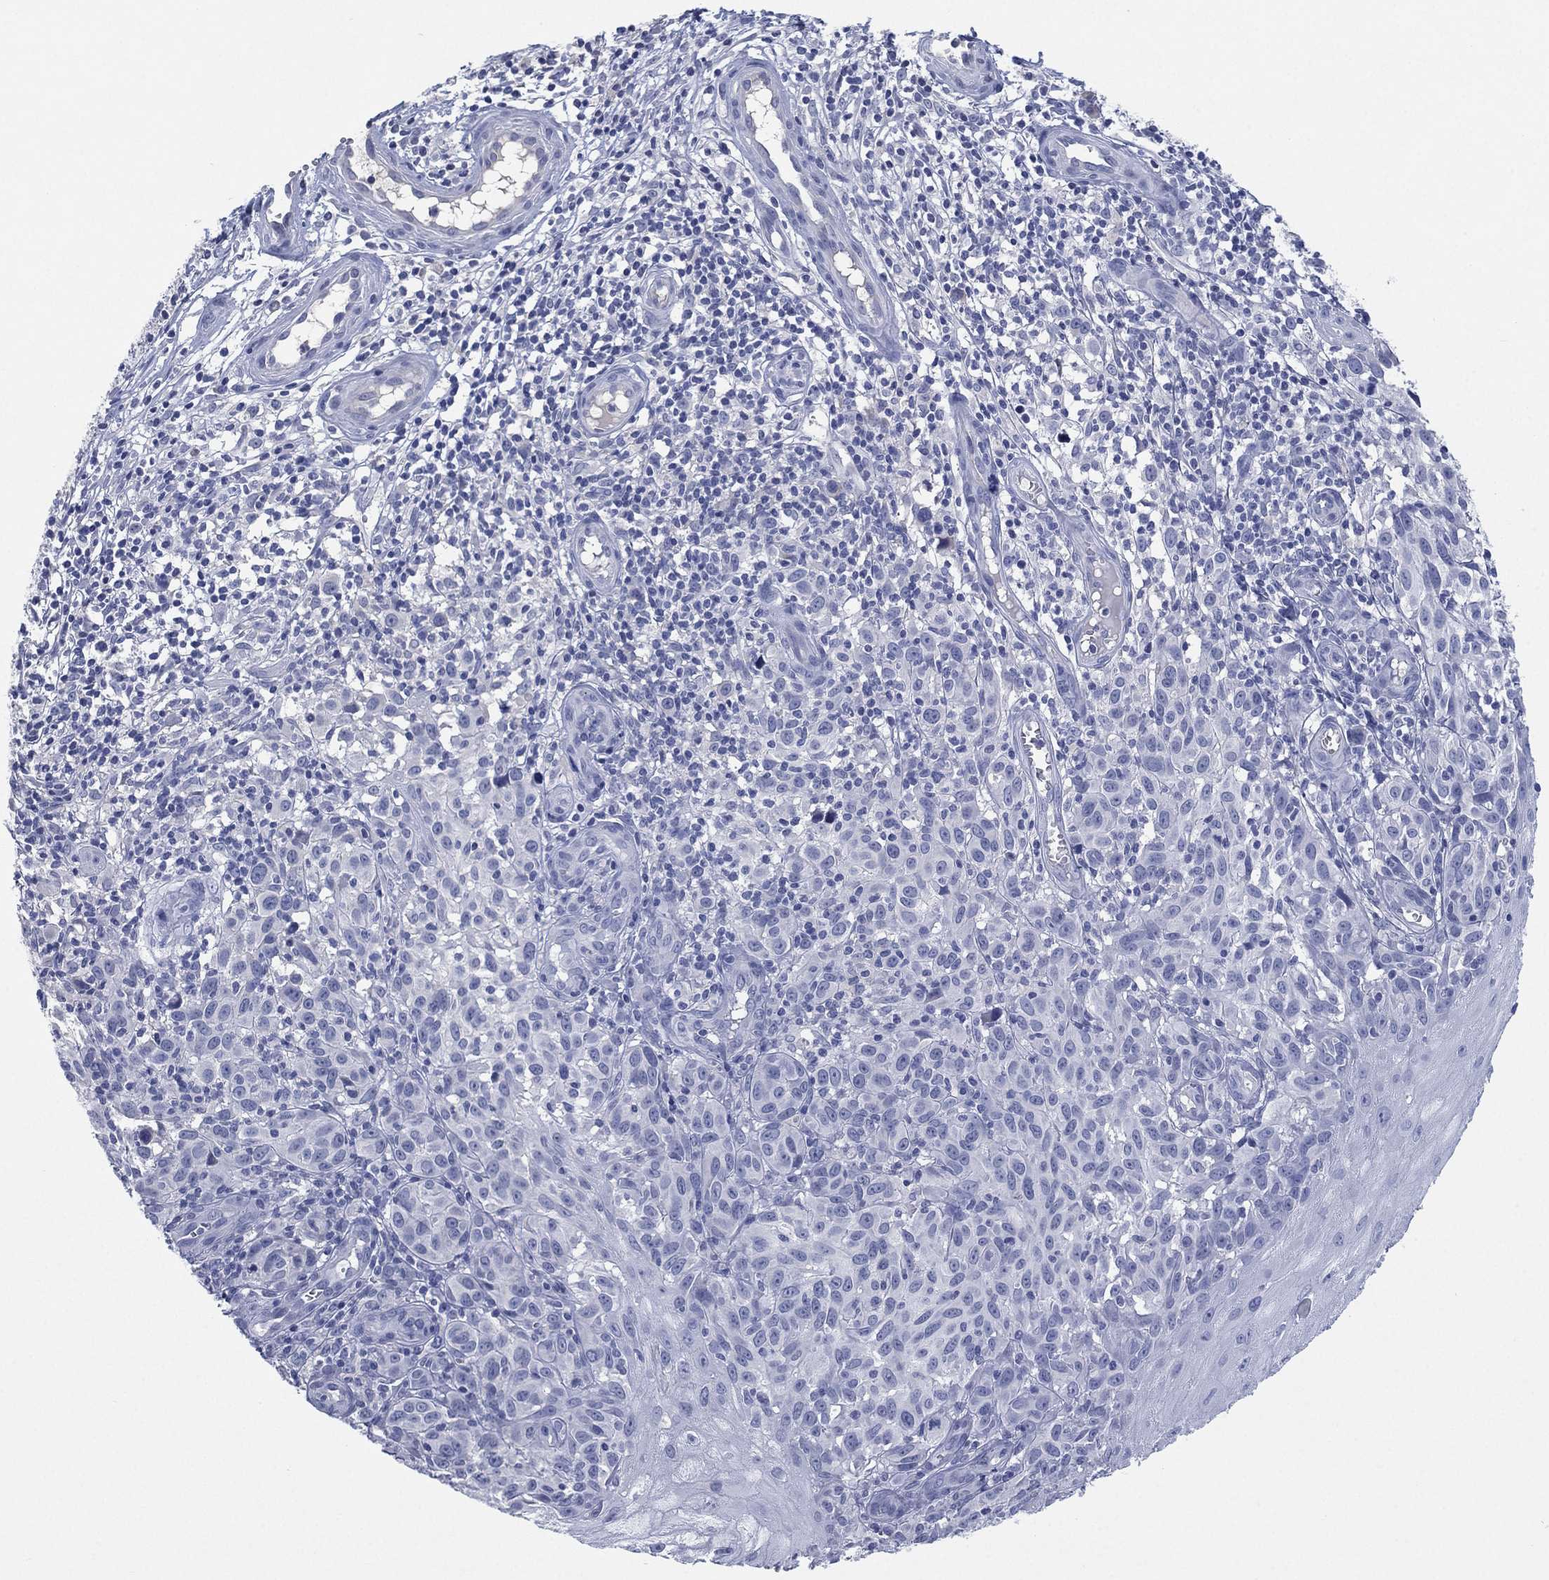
{"staining": {"intensity": "negative", "quantity": "none", "location": "none"}, "tissue": "melanoma", "cell_type": "Tumor cells", "image_type": "cancer", "snomed": [{"axis": "morphology", "description": "Malignant melanoma, NOS"}, {"axis": "topography", "description": "Skin"}], "caption": "DAB immunohistochemical staining of human malignant melanoma demonstrates no significant positivity in tumor cells. (Brightfield microscopy of DAB immunohistochemistry (IHC) at high magnification).", "gene": "KRT35", "patient": {"sex": "female", "age": 53}}